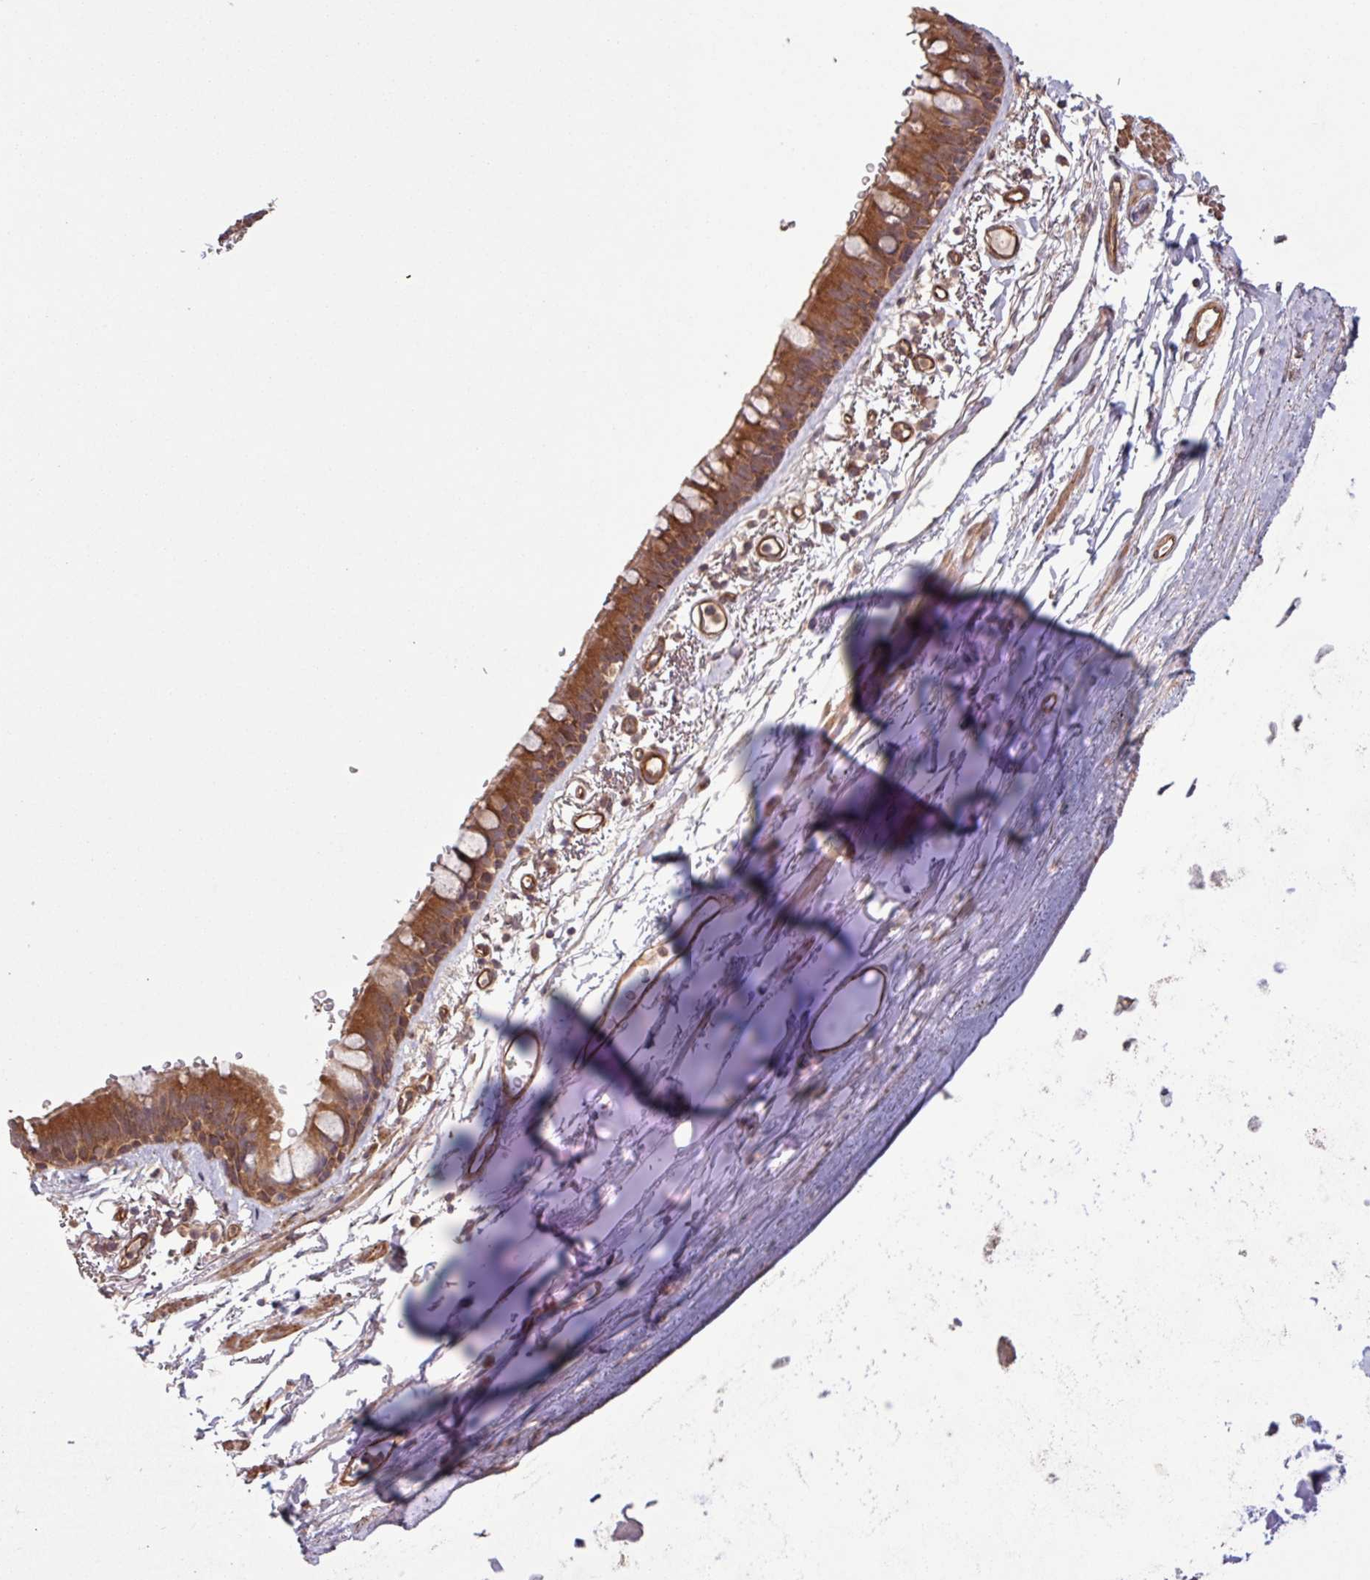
{"staining": {"intensity": "strong", "quantity": ">75%", "location": "cytoplasmic/membranous"}, "tissue": "bronchus", "cell_type": "Respiratory epithelial cells", "image_type": "normal", "snomed": [{"axis": "morphology", "description": "Normal tissue, NOS"}, {"axis": "topography", "description": "Bronchus"}], "caption": "DAB immunohistochemical staining of unremarkable human bronchus reveals strong cytoplasmic/membranous protein positivity in about >75% of respiratory epithelial cells.", "gene": "TRABD2A", "patient": {"sex": "male", "age": 67}}